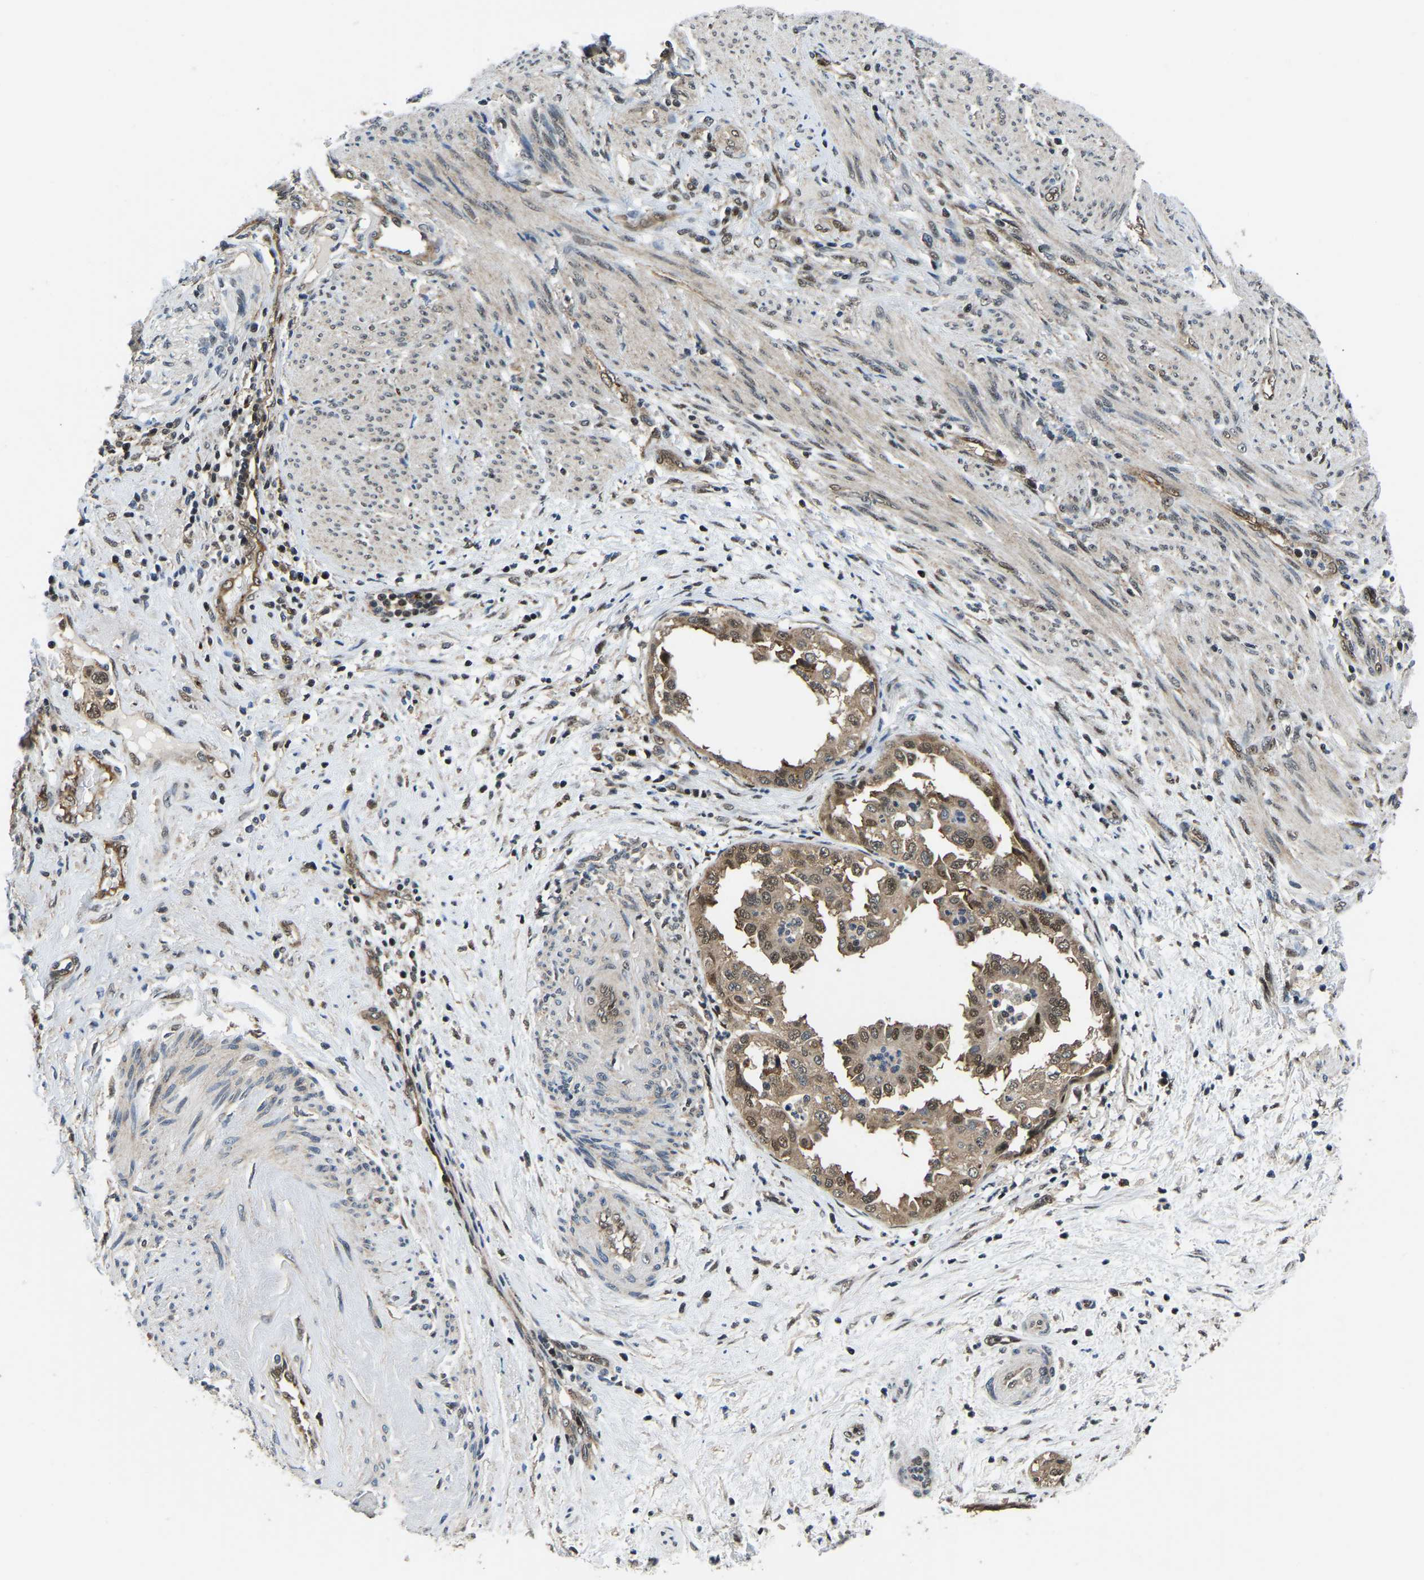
{"staining": {"intensity": "moderate", "quantity": ">75%", "location": "cytoplasmic/membranous,nuclear"}, "tissue": "endometrial cancer", "cell_type": "Tumor cells", "image_type": "cancer", "snomed": [{"axis": "morphology", "description": "Adenocarcinoma, NOS"}, {"axis": "topography", "description": "Endometrium"}], "caption": "Protein analysis of endometrial adenocarcinoma tissue reveals moderate cytoplasmic/membranous and nuclear staining in approximately >75% of tumor cells.", "gene": "DFFA", "patient": {"sex": "female", "age": 85}}